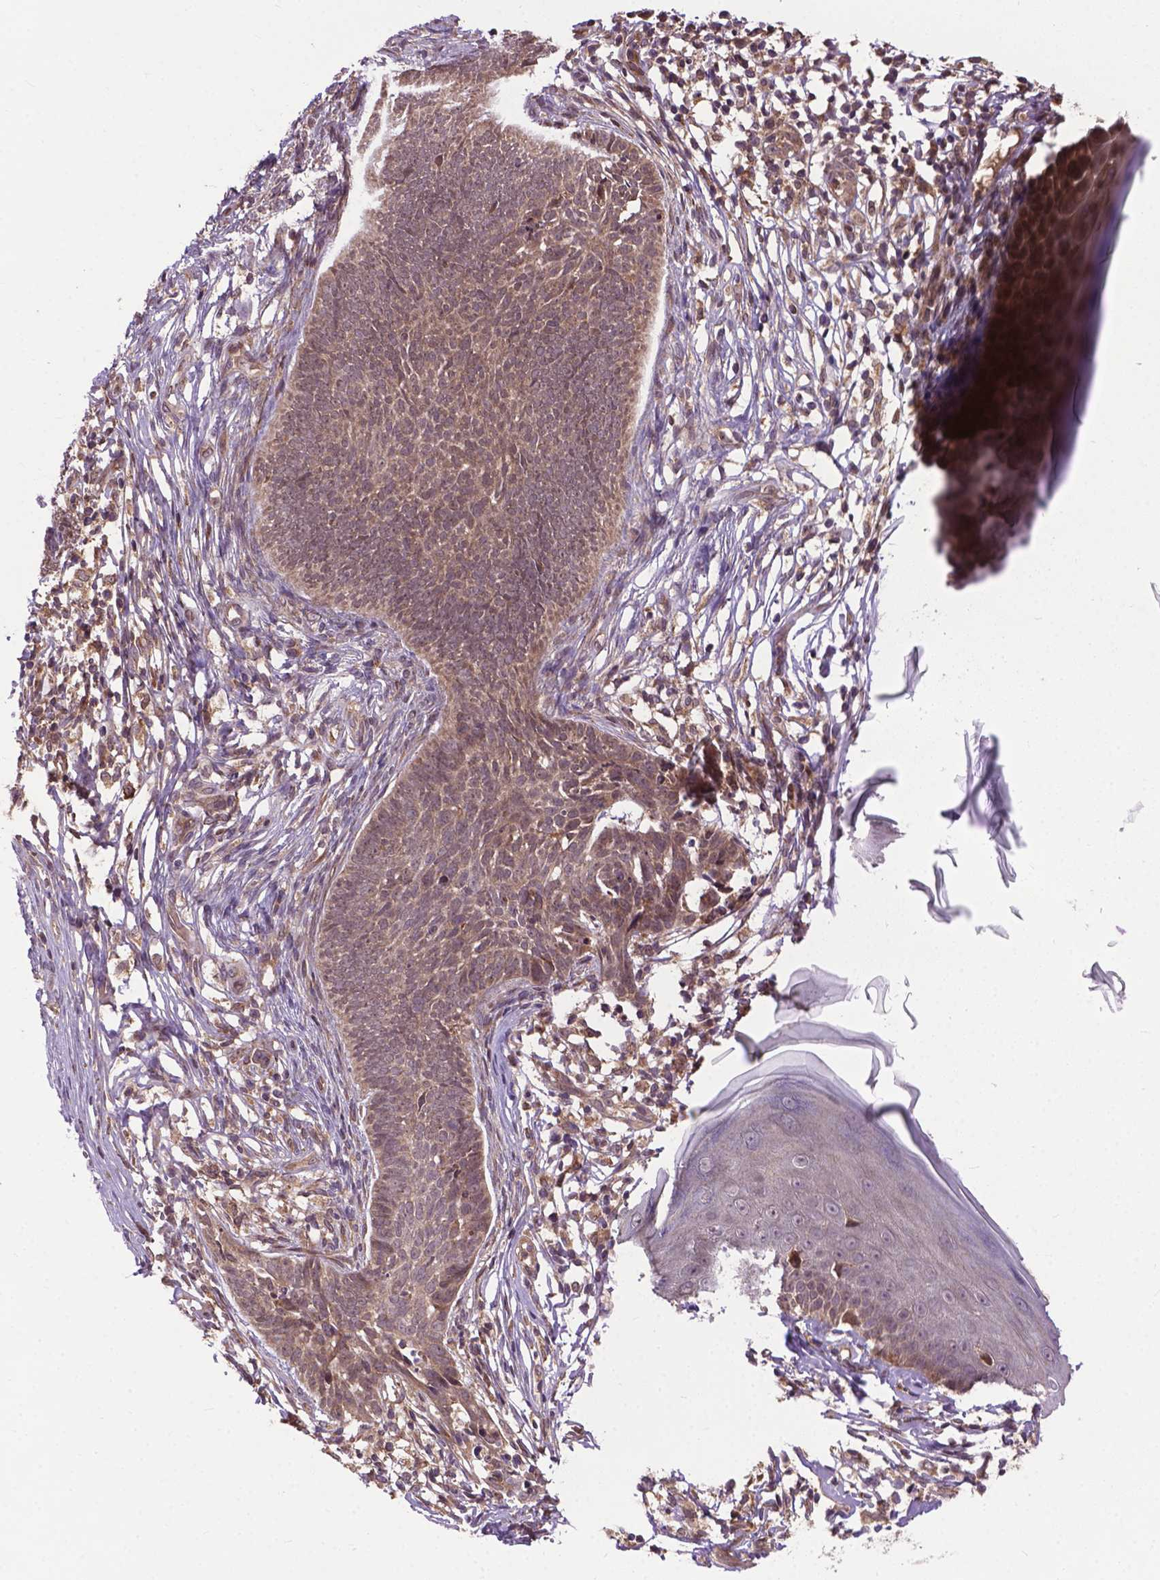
{"staining": {"intensity": "weak", "quantity": ">75%", "location": "cytoplasmic/membranous"}, "tissue": "skin cancer", "cell_type": "Tumor cells", "image_type": "cancer", "snomed": [{"axis": "morphology", "description": "Basal cell carcinoma"}, {"axis": "topography", "description": "Skin"}], "caption": "Skin cancer stained with a brown dye demonstrates weak cytoplasmic/membranous positive positivity in about >75% of tumor cells.", "gene": "ZNF616", "patient": {"sex": "male", "age": 85}}